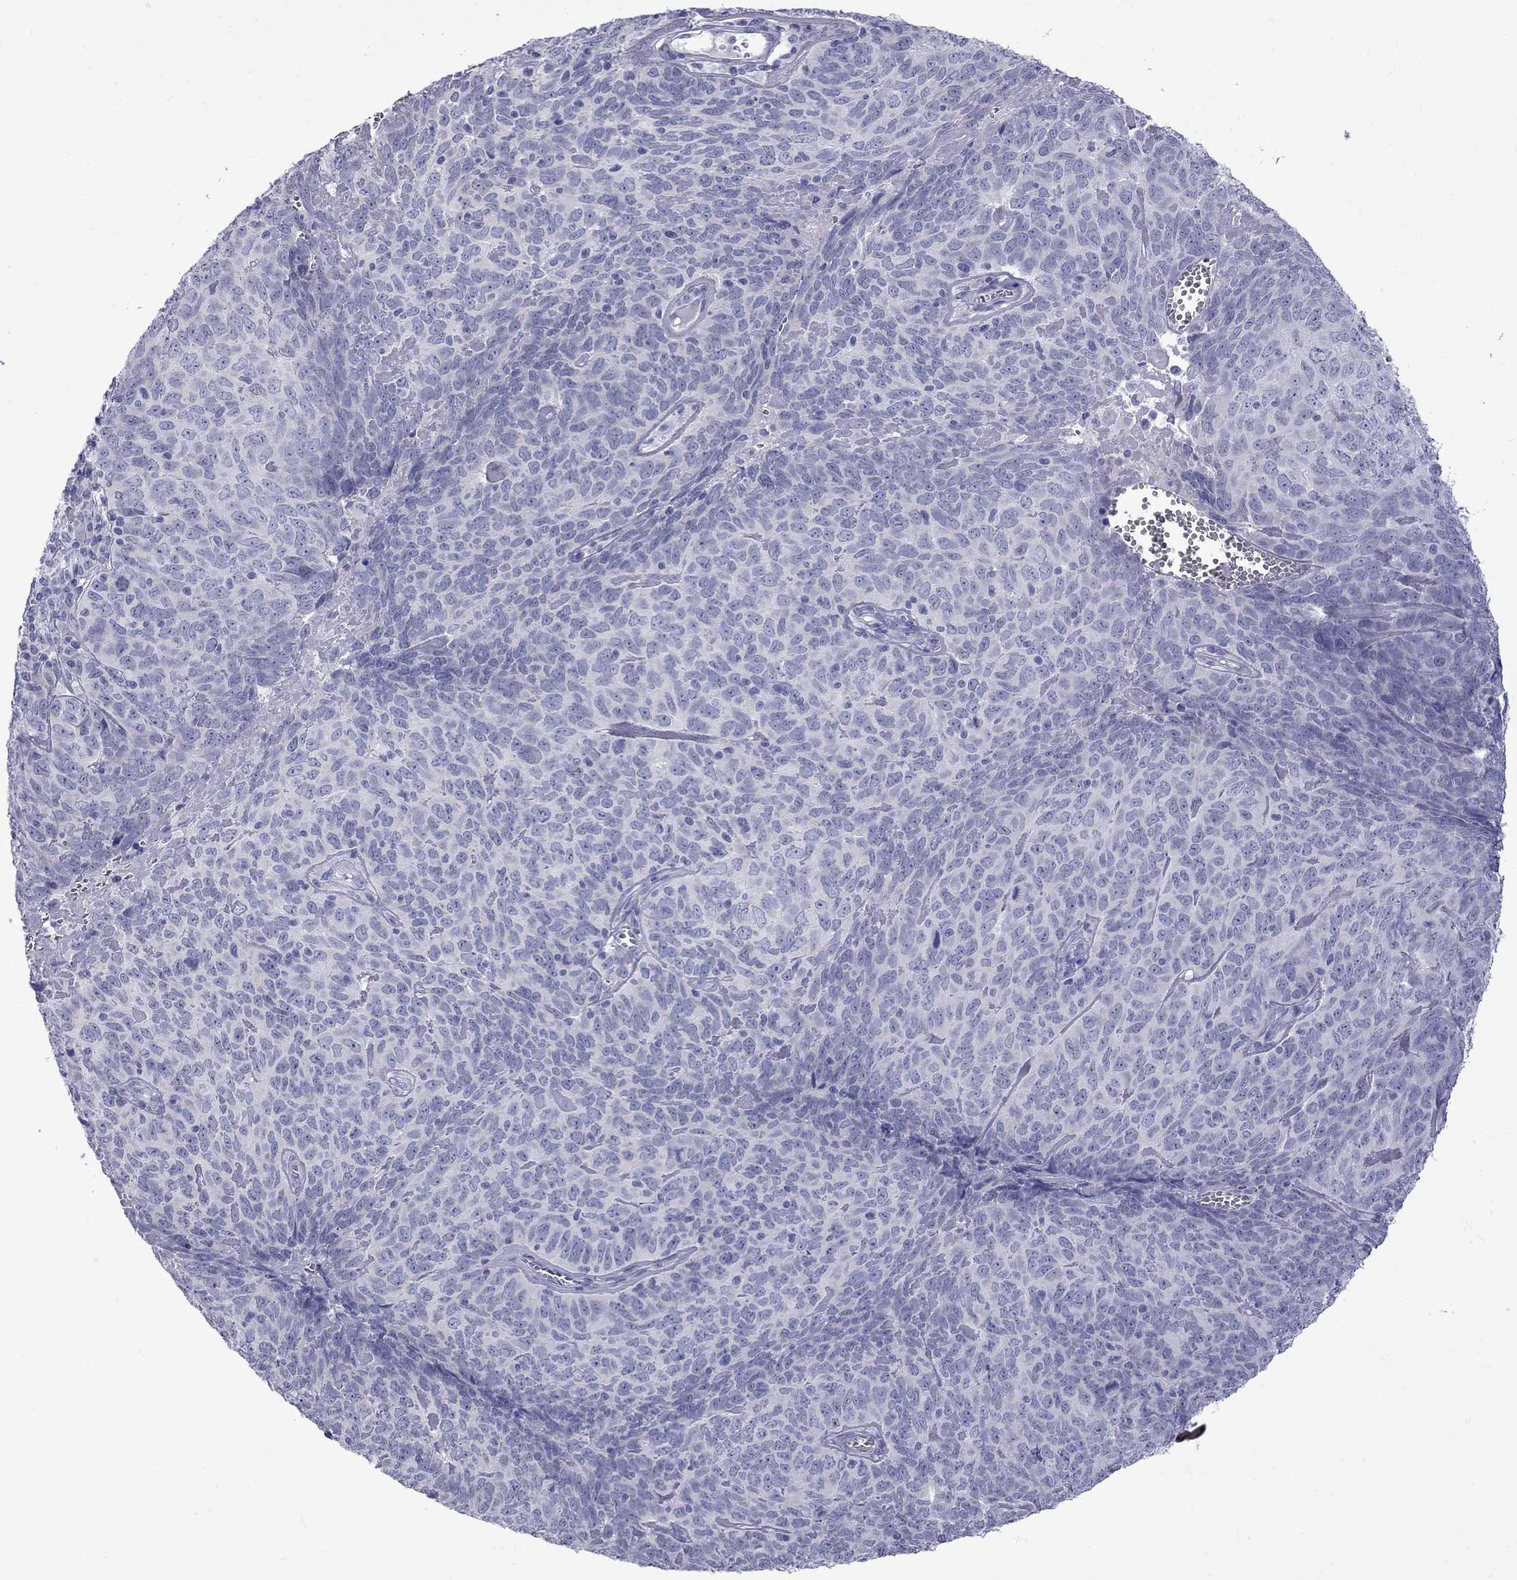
{"staining": {"intensity": "negative", "quantity": "none", "location": "none"}, "tissue": "skin cancer", "cell_type": "Tumor cells", "image_type": "cancer", "snomed": [{"axis": "morphology", "description": "Squamous cell carcinoma, NOS"}, {"axis": "topography", "description": "Skin"}, {"axis": "topography", "description": "Anal"}], "caption": "This is an immunohistochemistry micrograph of human skin cancer (squamous cell carcinoma). There is no positivity in tumor cells.", "gene": "EPPIN", "patient": {"sex": "female", "age": 51}}